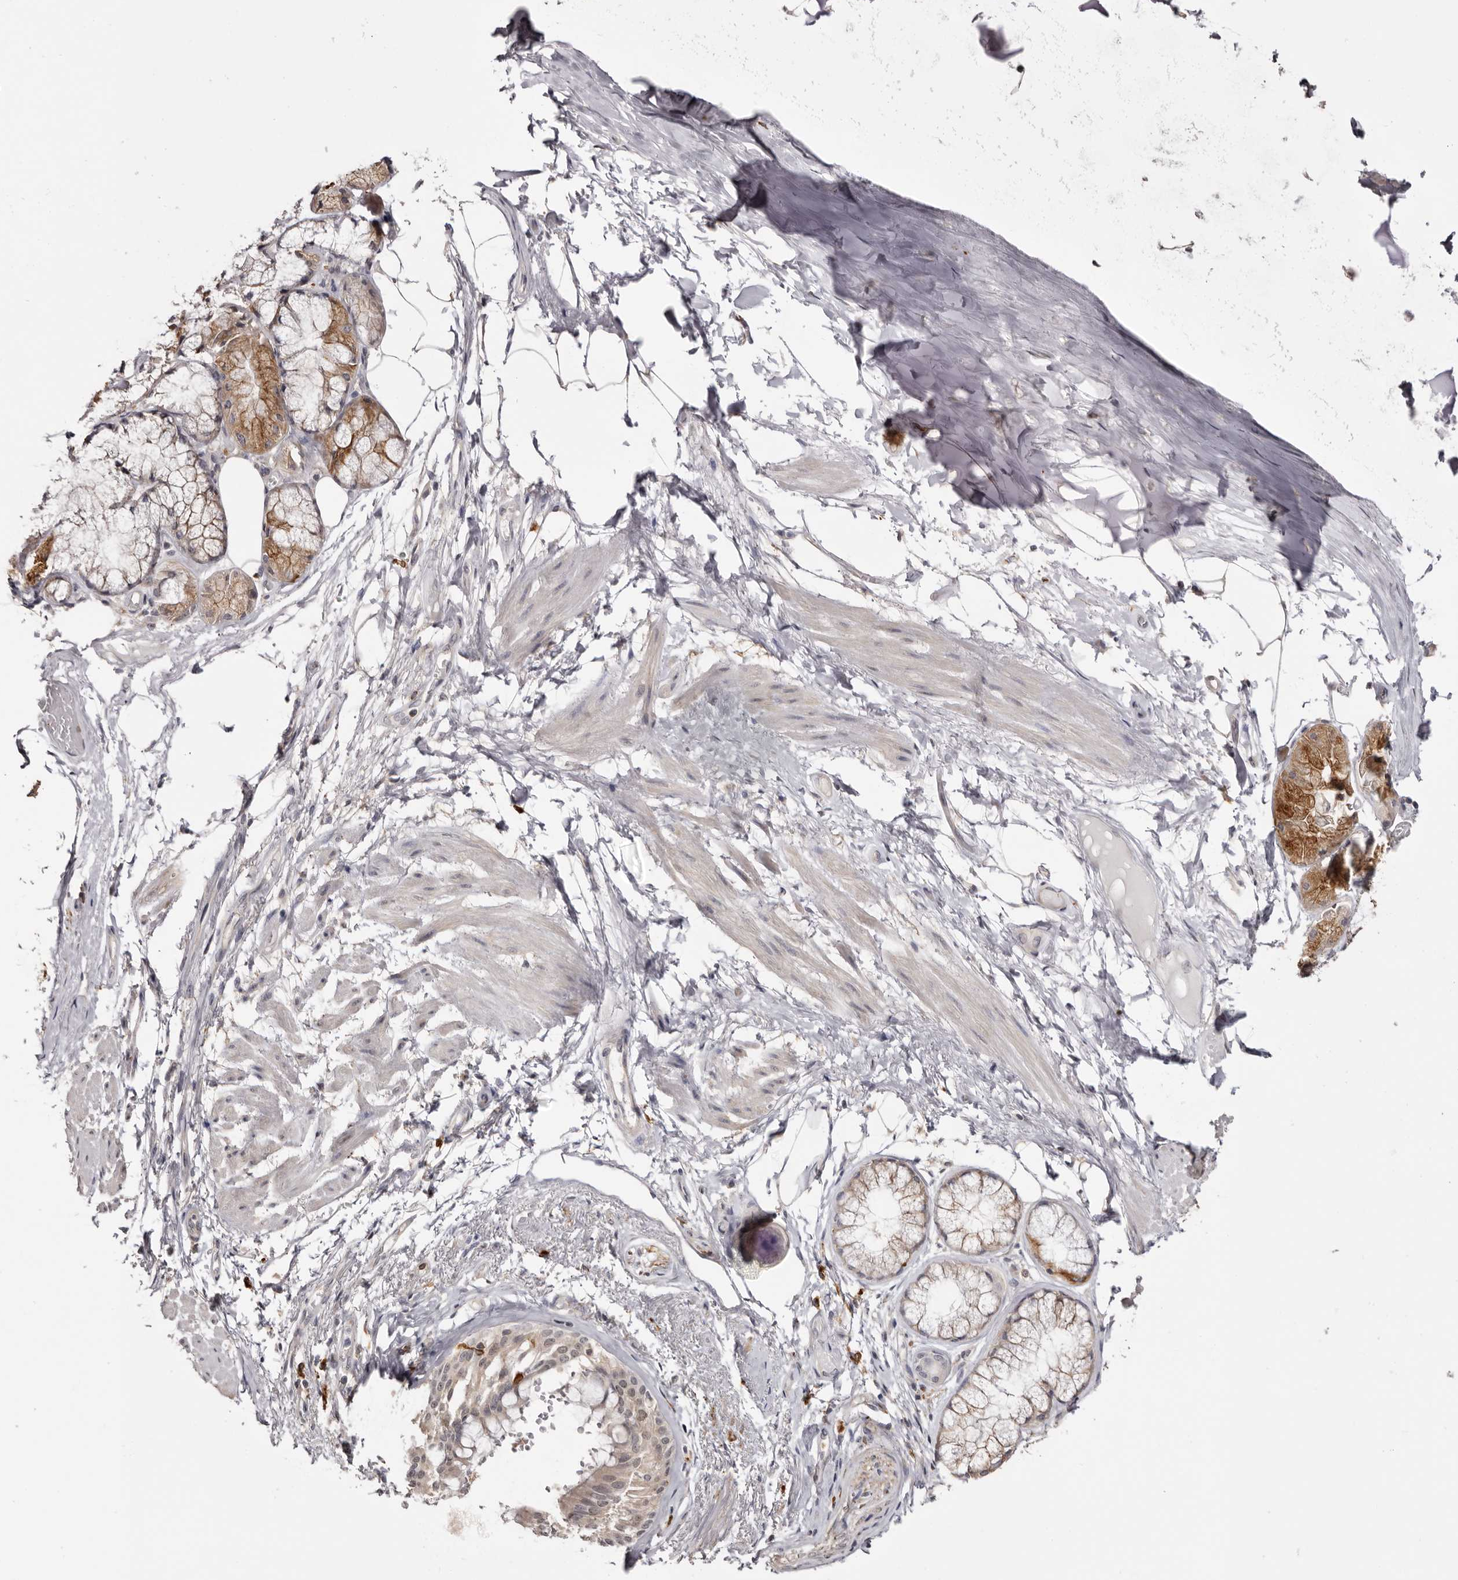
{"staining": {"intensity": "weak", "quantity": ">75%", "location": "cytoplasmic/membranous"}, "tissue": "adipose tissue", "cell_type": "Adipocytes", "image_type": "normal", "snomed": [{"axis": "morphology", "description": "Normal tissue, NOS"}, {"axis": "topography", "description": "Bronchus"}], "caption": "DAB (3,3'-diaminobenzidine) immunohistochemical staining of benign human adipose tissue demonstrates weak cytoplasmic/membranous protein positivity in about >75% of adipocytes. (DAB IHC, brown staining for protein, blue staining for nuclei).", "gene": "TNNI1", "patient": {"sex": "male", "age": 66}}